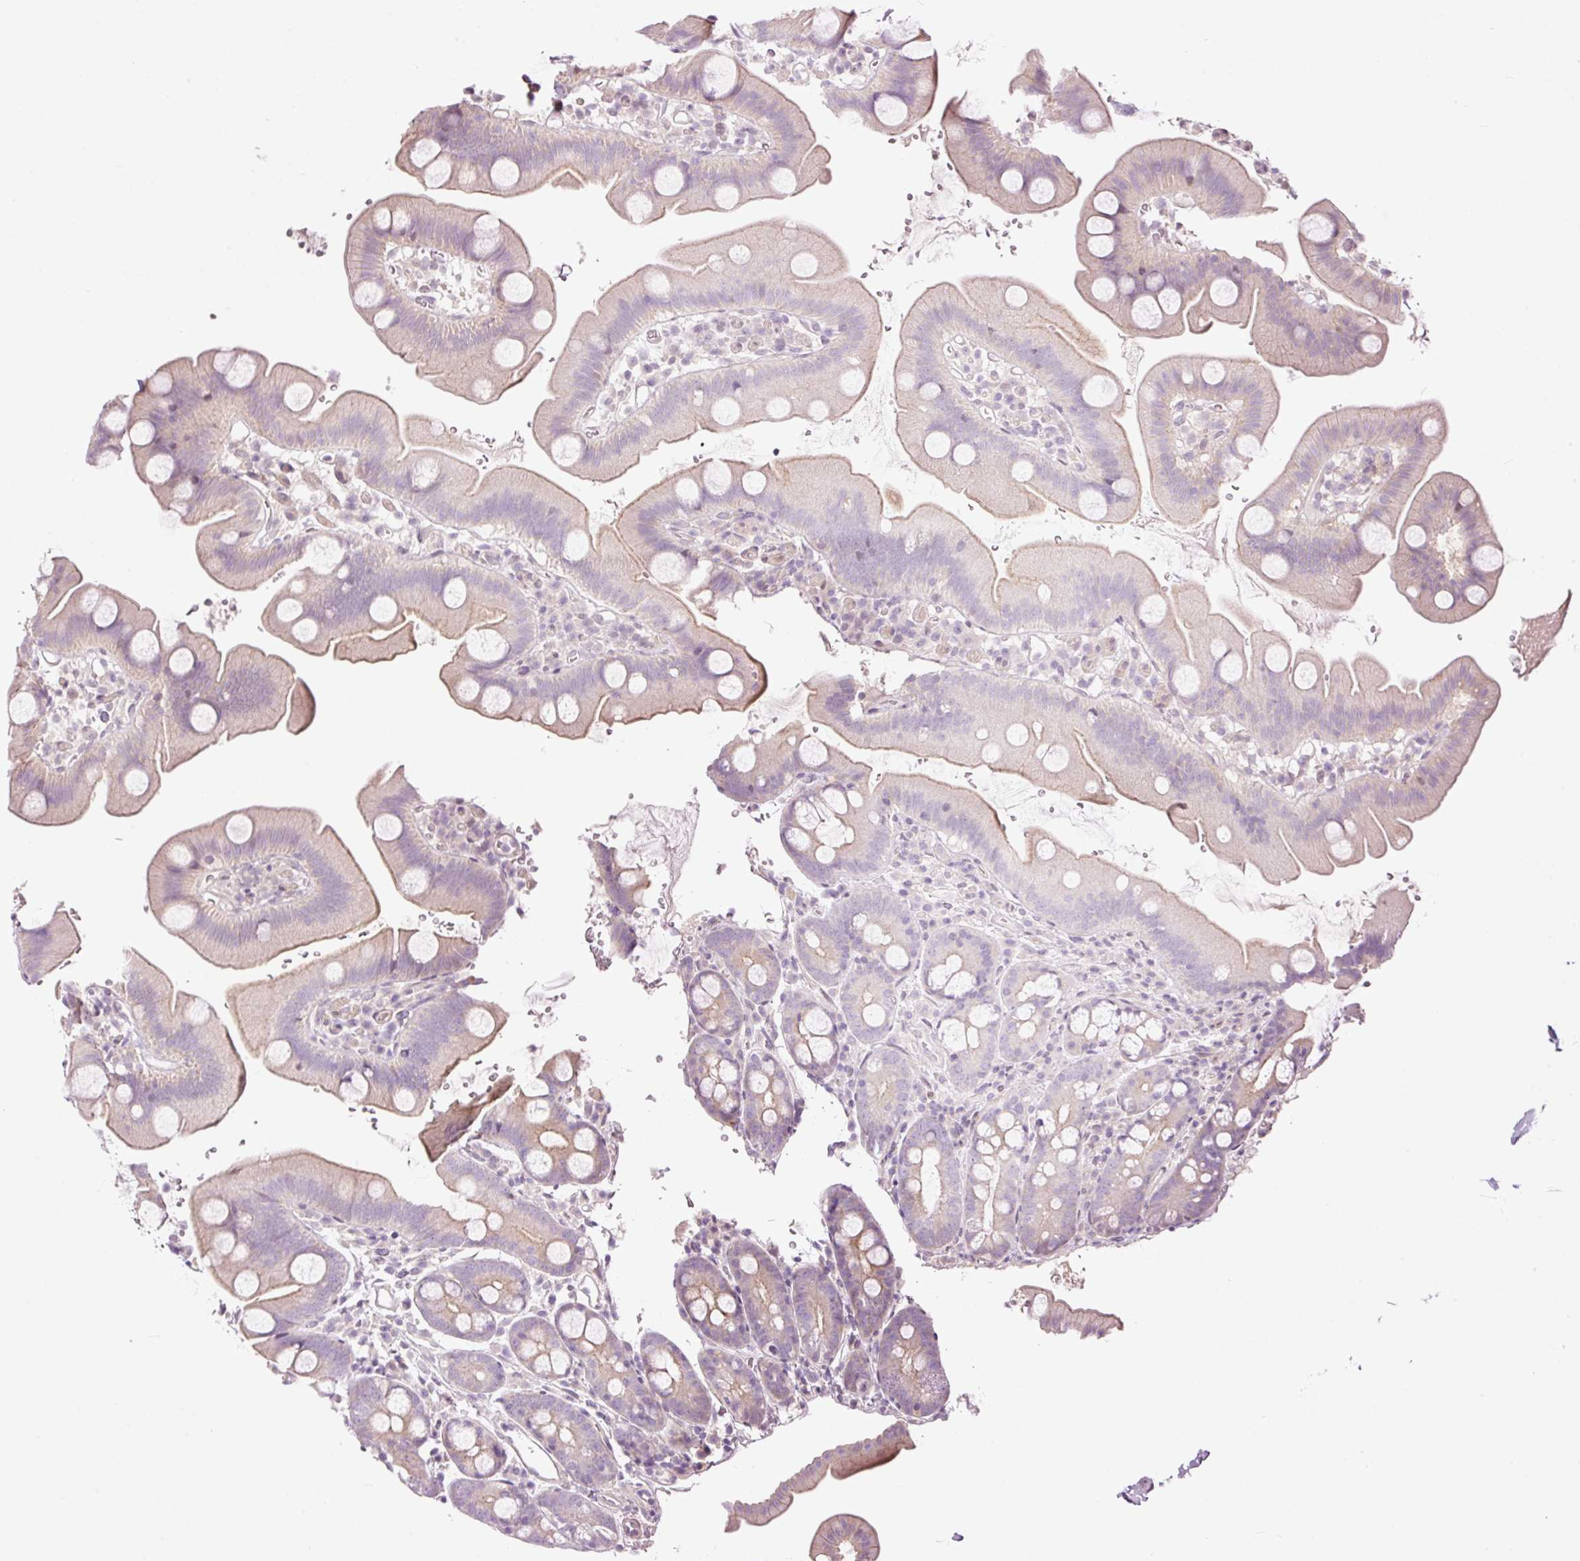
{"staining": {"intensity": "weak", "quantity": "25%-75%", "location": "cytoplasmic/membranous"}, "tissue": "small intestine", "cell_type": "Glandular cells", "image_type": "normal", "snomed": [{"axis": "morphology", "description": "Normal tissue, NOS"}, {"axis": "topography", "description": "Small intestine"}], "caption": "A histopathology image showing weak cytoplasmic/membranous staining in about 25%-75% of glandular cells in benign small intestine, as visualized by brown immunohistochemical staining.", "gene": "FCRL4", "patient": {"sex": "female", "age": 68}}